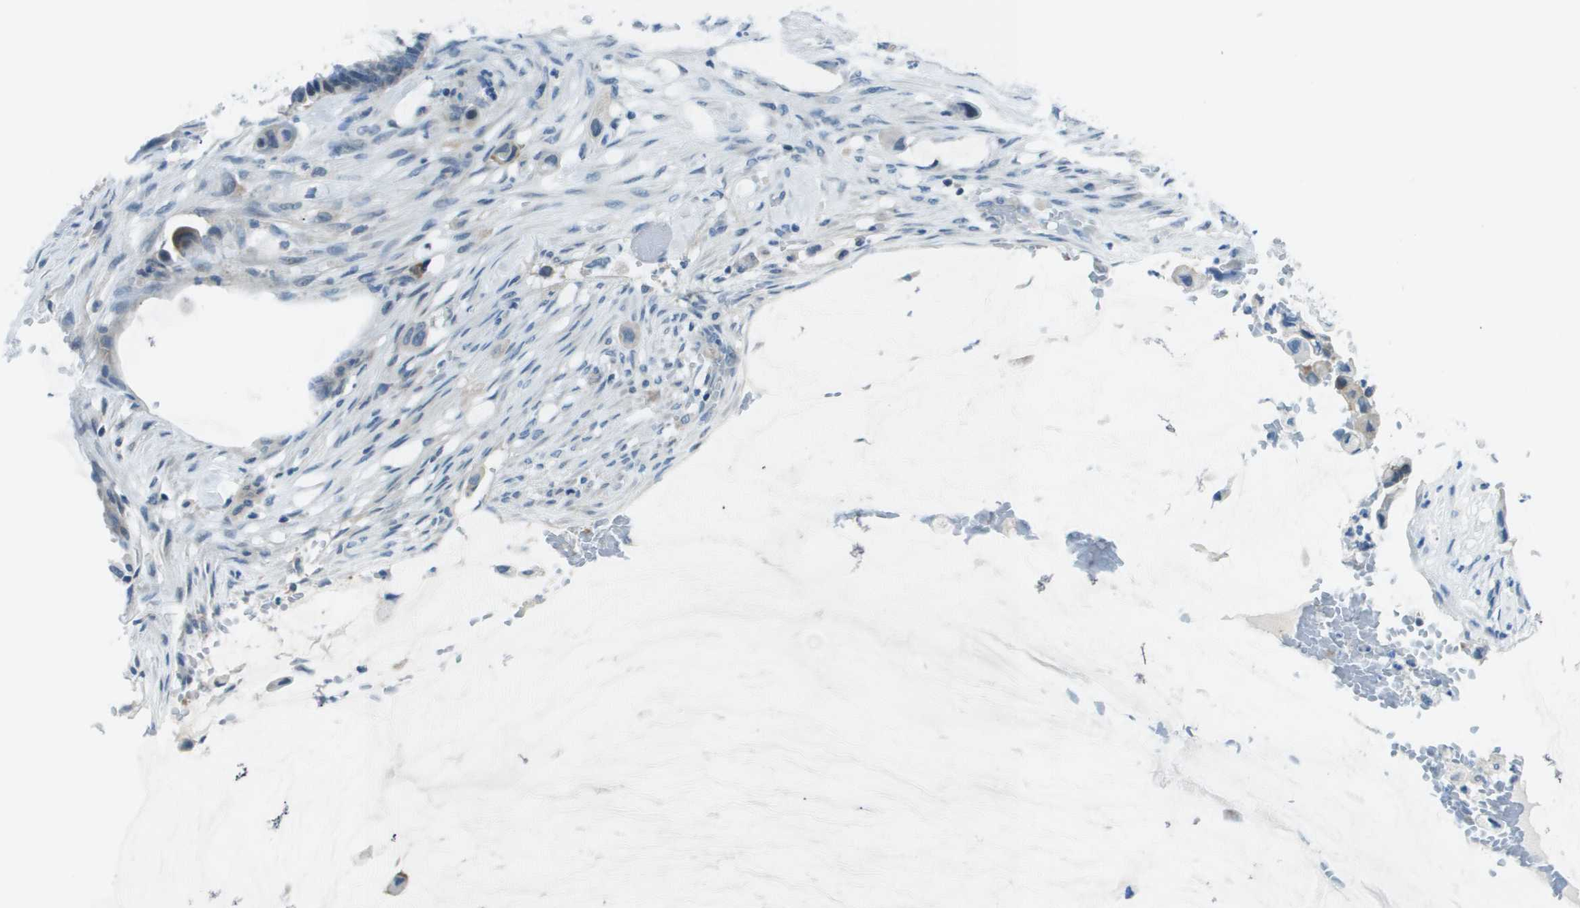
{"staining": {"intensity": "negative", "quantity": "none", "location": "none"}, "tissue": "pancreatic cancer", "cell_type": "Tumor cells", "image_type": "cancer", "snomed": [{"axis": "morphology", "description": "Adenocarcinoma, NOS"}, {"axis": "topography", "description": "Pancreas"}], "caption": "There is no significant expression in tumor cells of pancreatic cancer (adenocarcinoma).", "gene": "STIP1", "patient": {"sex": "male", "age": 41}}